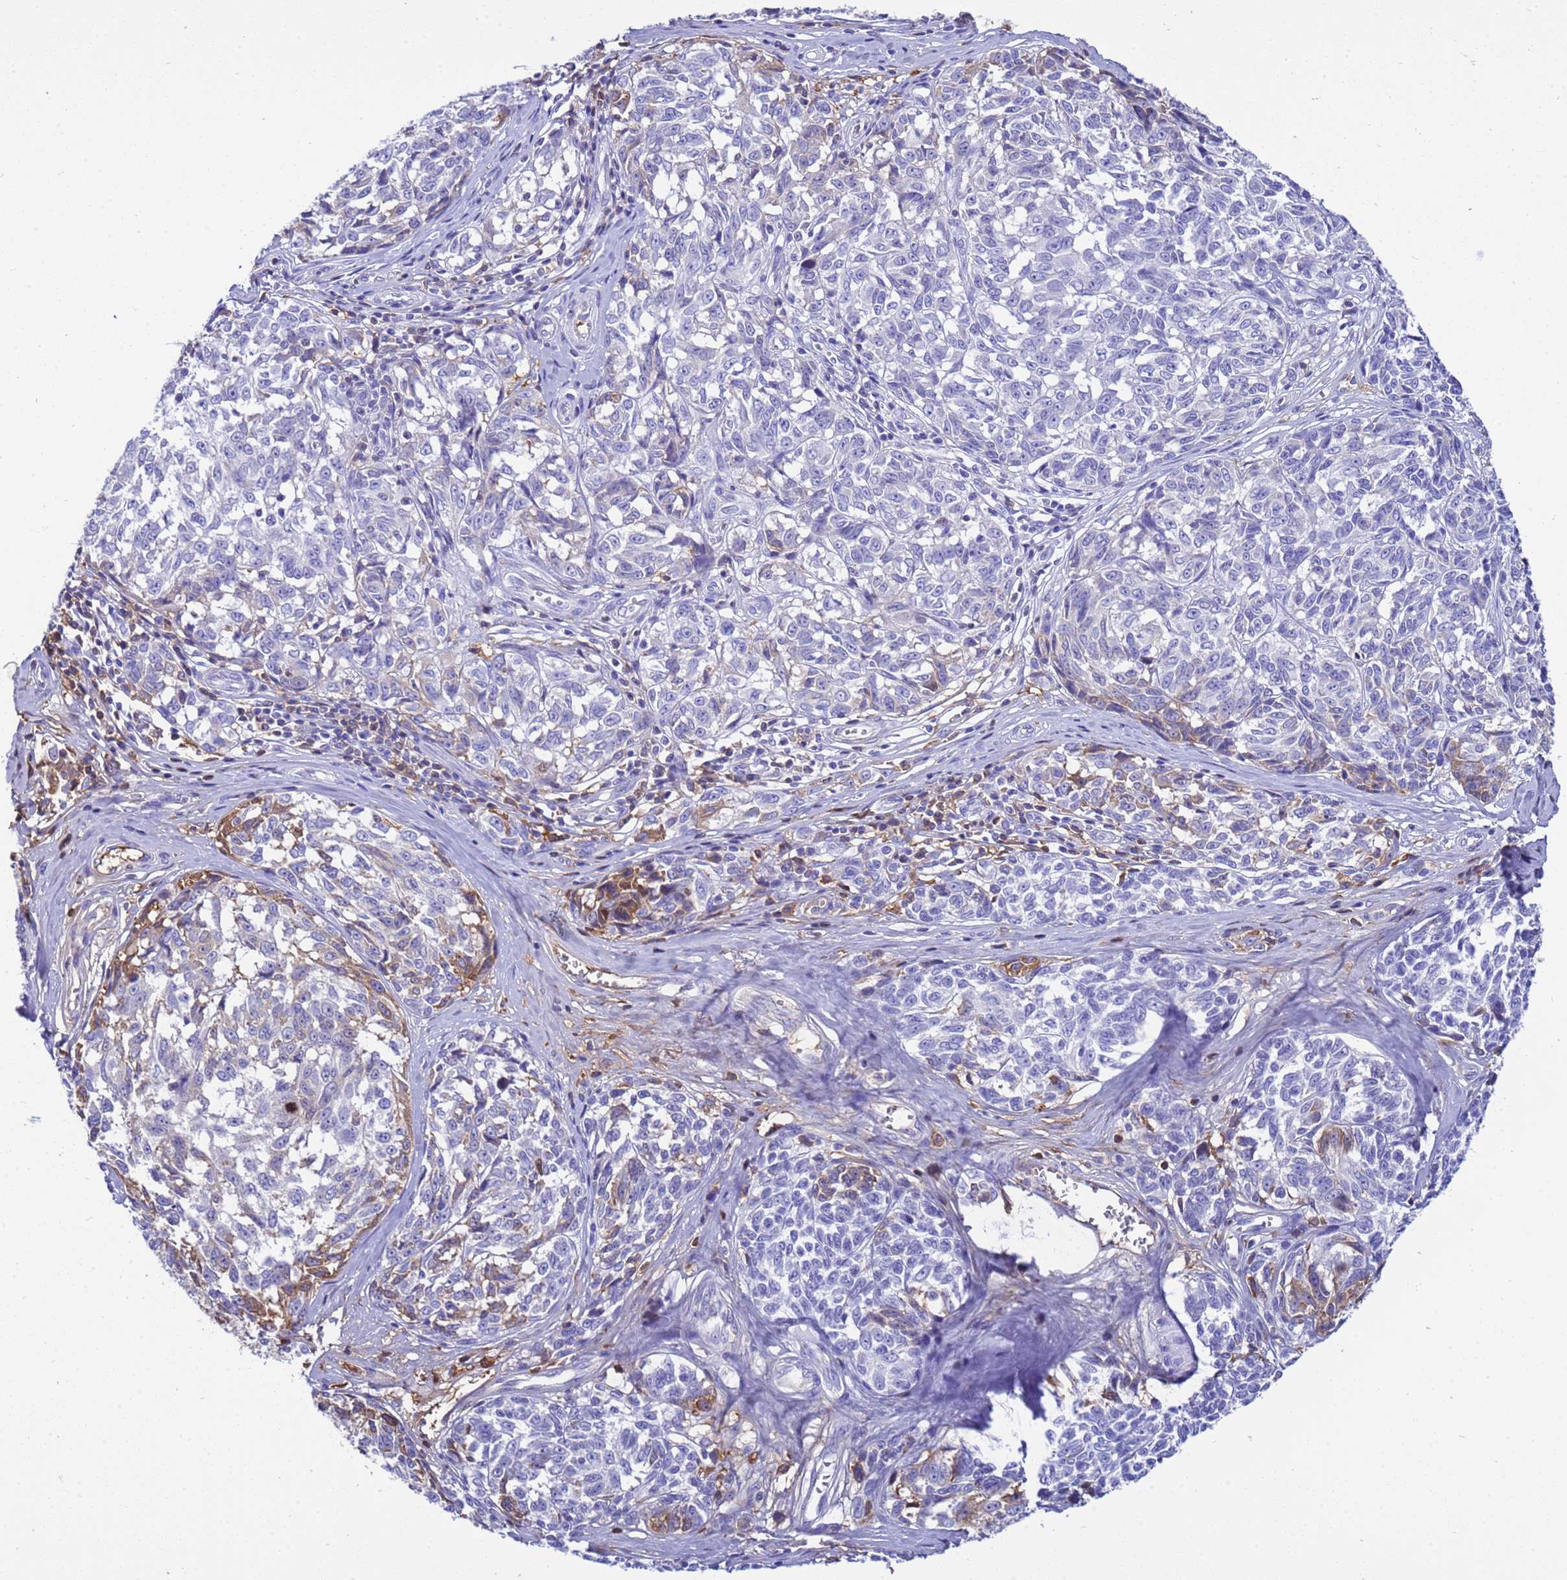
{"staining": {"intensity": "weak", "quantity": "<25%", "location": "cytoplasmic/membranous"}, "tissue": "melanoma", "cell_type": "Tumor cells", "image_type": "cancer", "snomed": [{"axis": "morphology", "description": "Normal tissue, NOS"}, {"axis": "morphology", "description": "Malignant melanoma, NOS"}, {"axis": "topography", "description": "Skin"}], "caption": "This image is of melanoma stained with immunohistochemistry (IHC) to label a protein in brown with the nuclei are counter-stained blue. There is no expression in tumor cells.", "gene": "H1-7", "patient": {"sex": "female", "age": 64}}